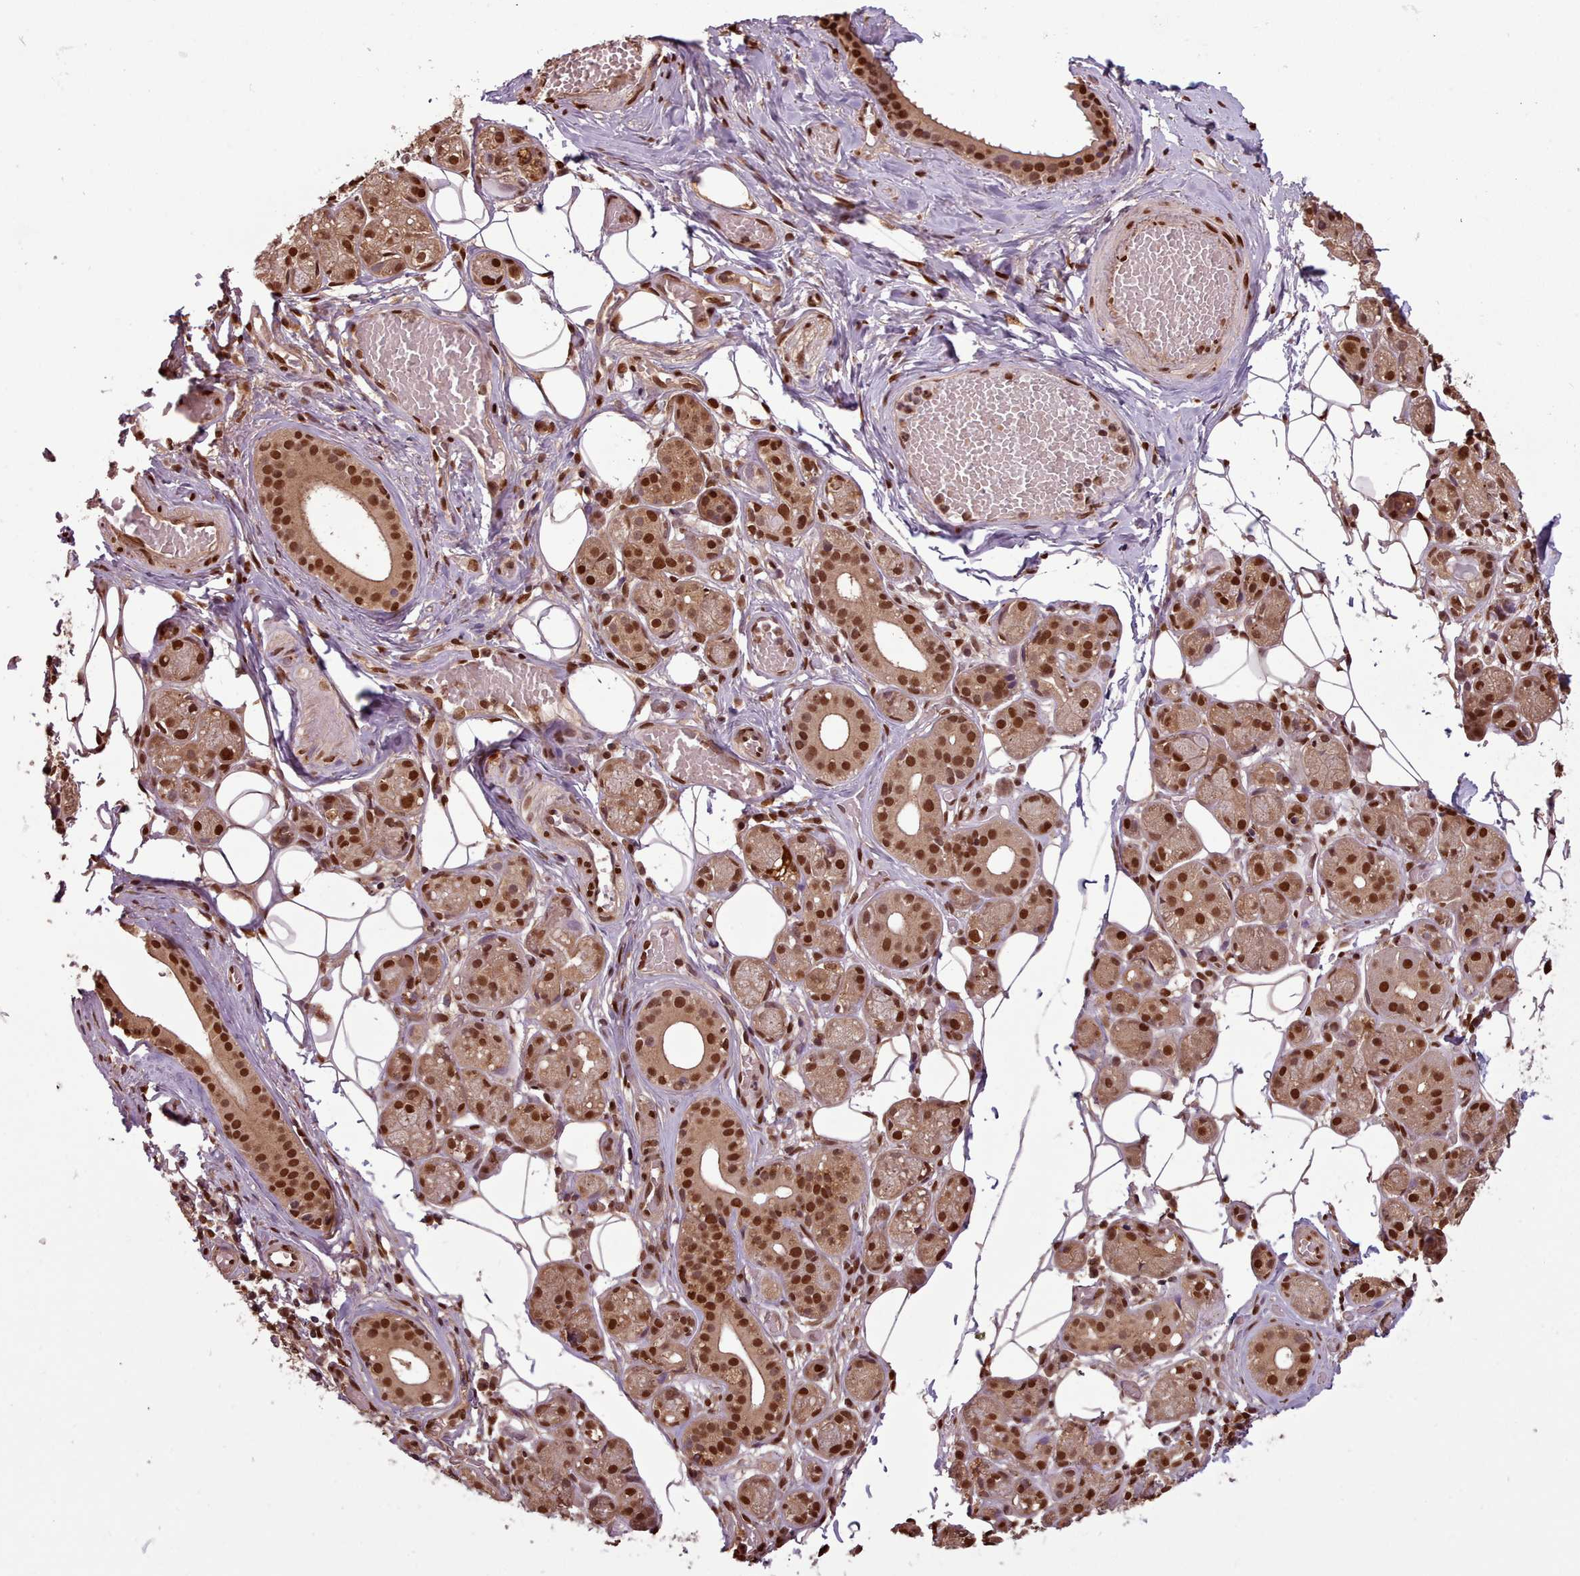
{"staining": {"intensity": "strong", "quantity": ">75%", "location": "nuclear"}, "tissue": "salivary gland", "cell_type": "Glandular cells", "image_type": "normal", "snomed": [{"axis": "morphology", "description": "Normal tissue, NOS"}, {"axis": "topography", "description": "Salivary gland"}], "caption": "Salivary gland stained for a protein exhibits strong nuclear positivity in glandular cells. The staining was performed using DAB (3,3'-diaminobenzidine), with brown indicating positive protein expression. Nuclei are stained blue with hematoxylin.", "gene": "RPS27A", "patient": {"sex": "male", "age": 82}}